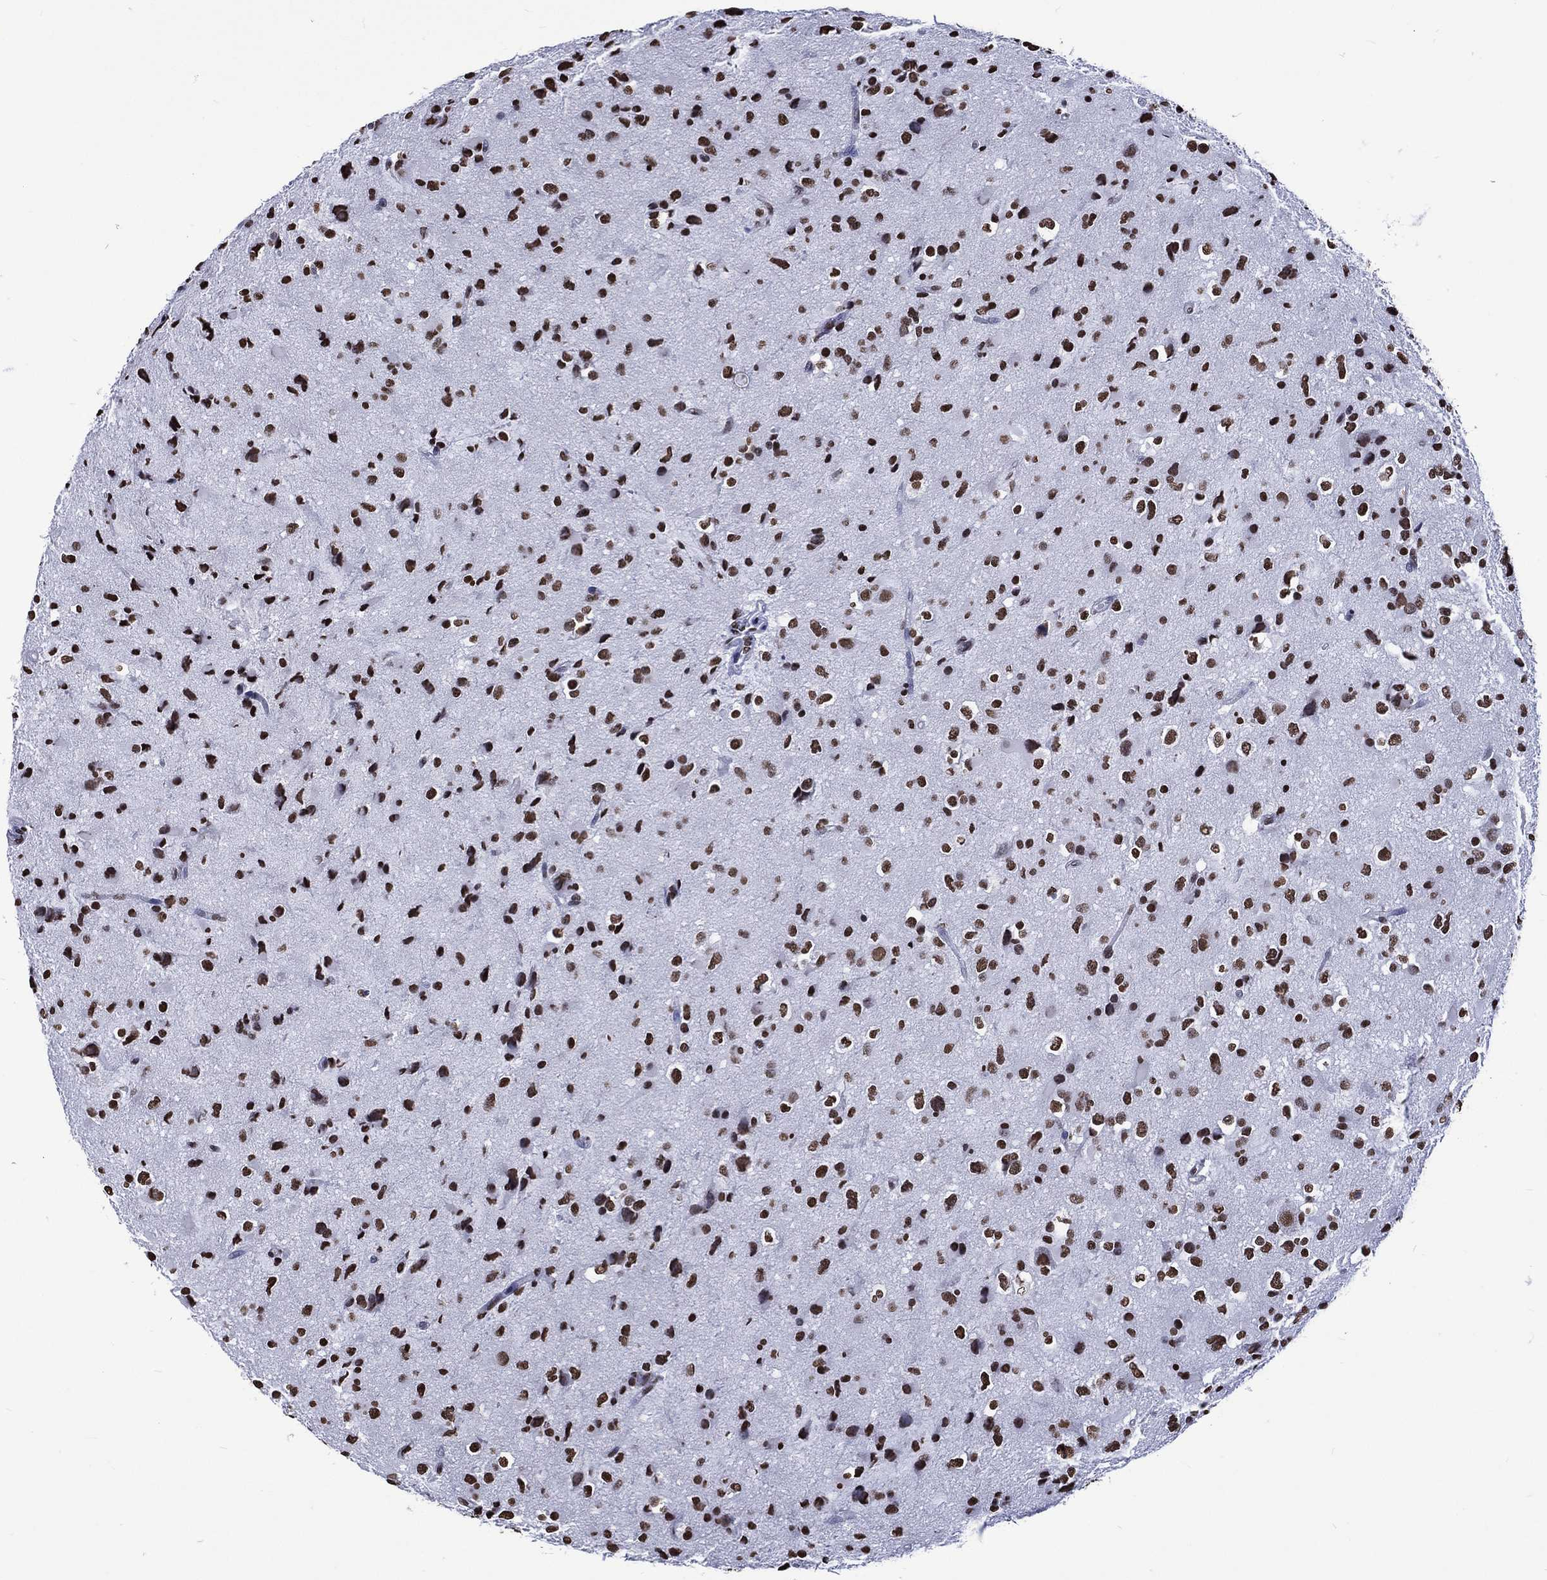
{"staining": {"intensity": "strong", "quantity": ">75%", "location": "nuclear"}, "tissue": "glioma", "cell_type": "Tumor cells", "image_type": "cancer", "snomed": [{"axis": "morphology", "description": "Glioma, malignant, Low grade"}, {"axis": "topography", "description": "Brain"}], "caption": "Human glioma stained with a brown dye shows strong nuclear positive staining in about >75% of tumor cells.", "gene": "RETREG2", "patient": {"sex": "female", "age": 32}}